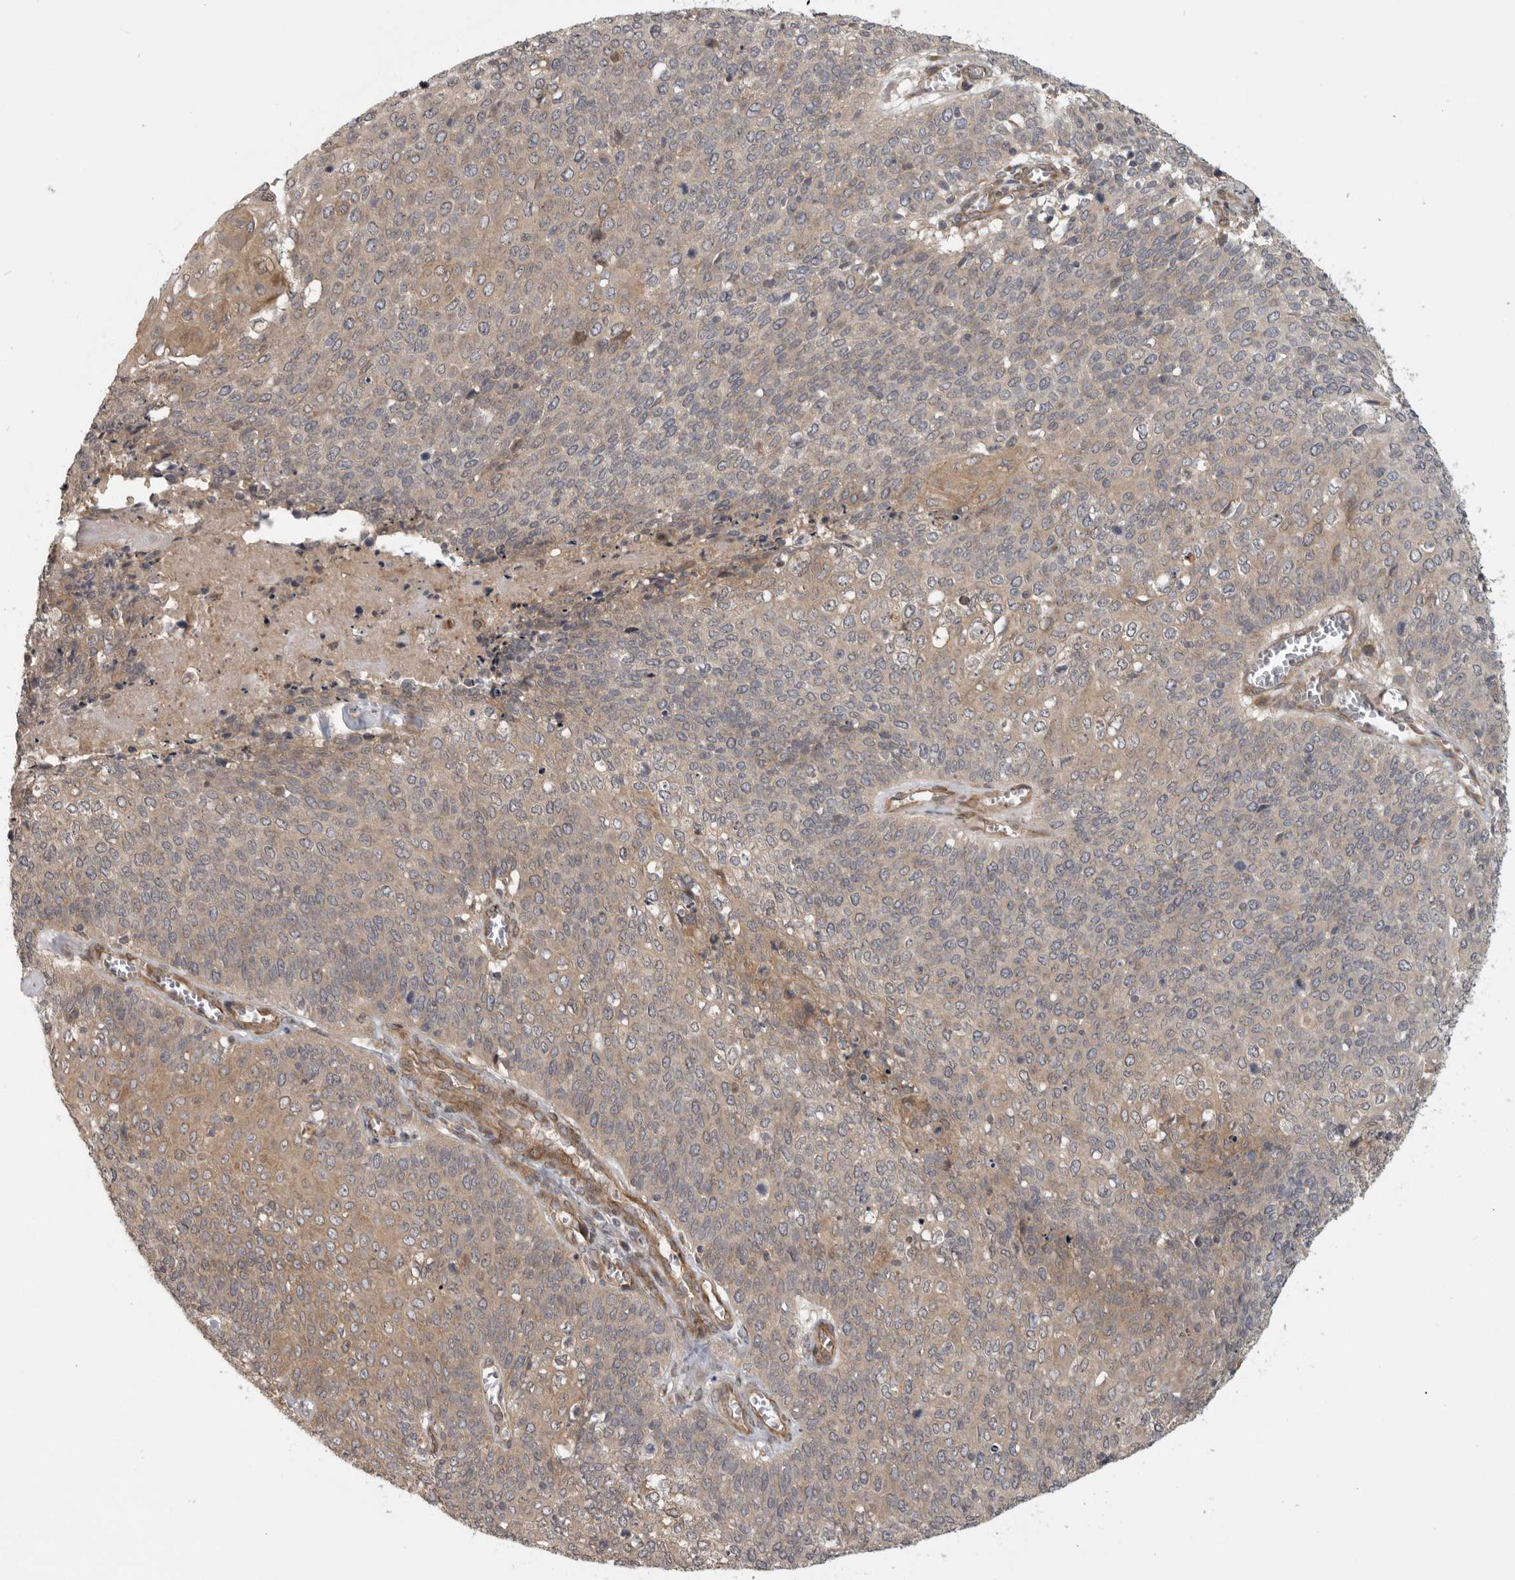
{"staining": {"intensity": "weak", "quantity": "25%-75%", "location": "cytoplasmic/membranous"}, "tissue": "cervical cancer", "cell_type": "Tumor cells", "image_type": "cancer", "snomed": [{"axis": "morphology", "description": "Squamous cell carcinoma, NOS"}, {"axis": "topography", "description": "Cervix"}], "caption": "Tumor cells exhibit low levels of weak cytoplasmic/membranous staining in about 25%-75% of cells in human cervical squamous cell carcinoma.", "gene": "CUEDC1", "patient": {"sex": "female", "age": 39}}